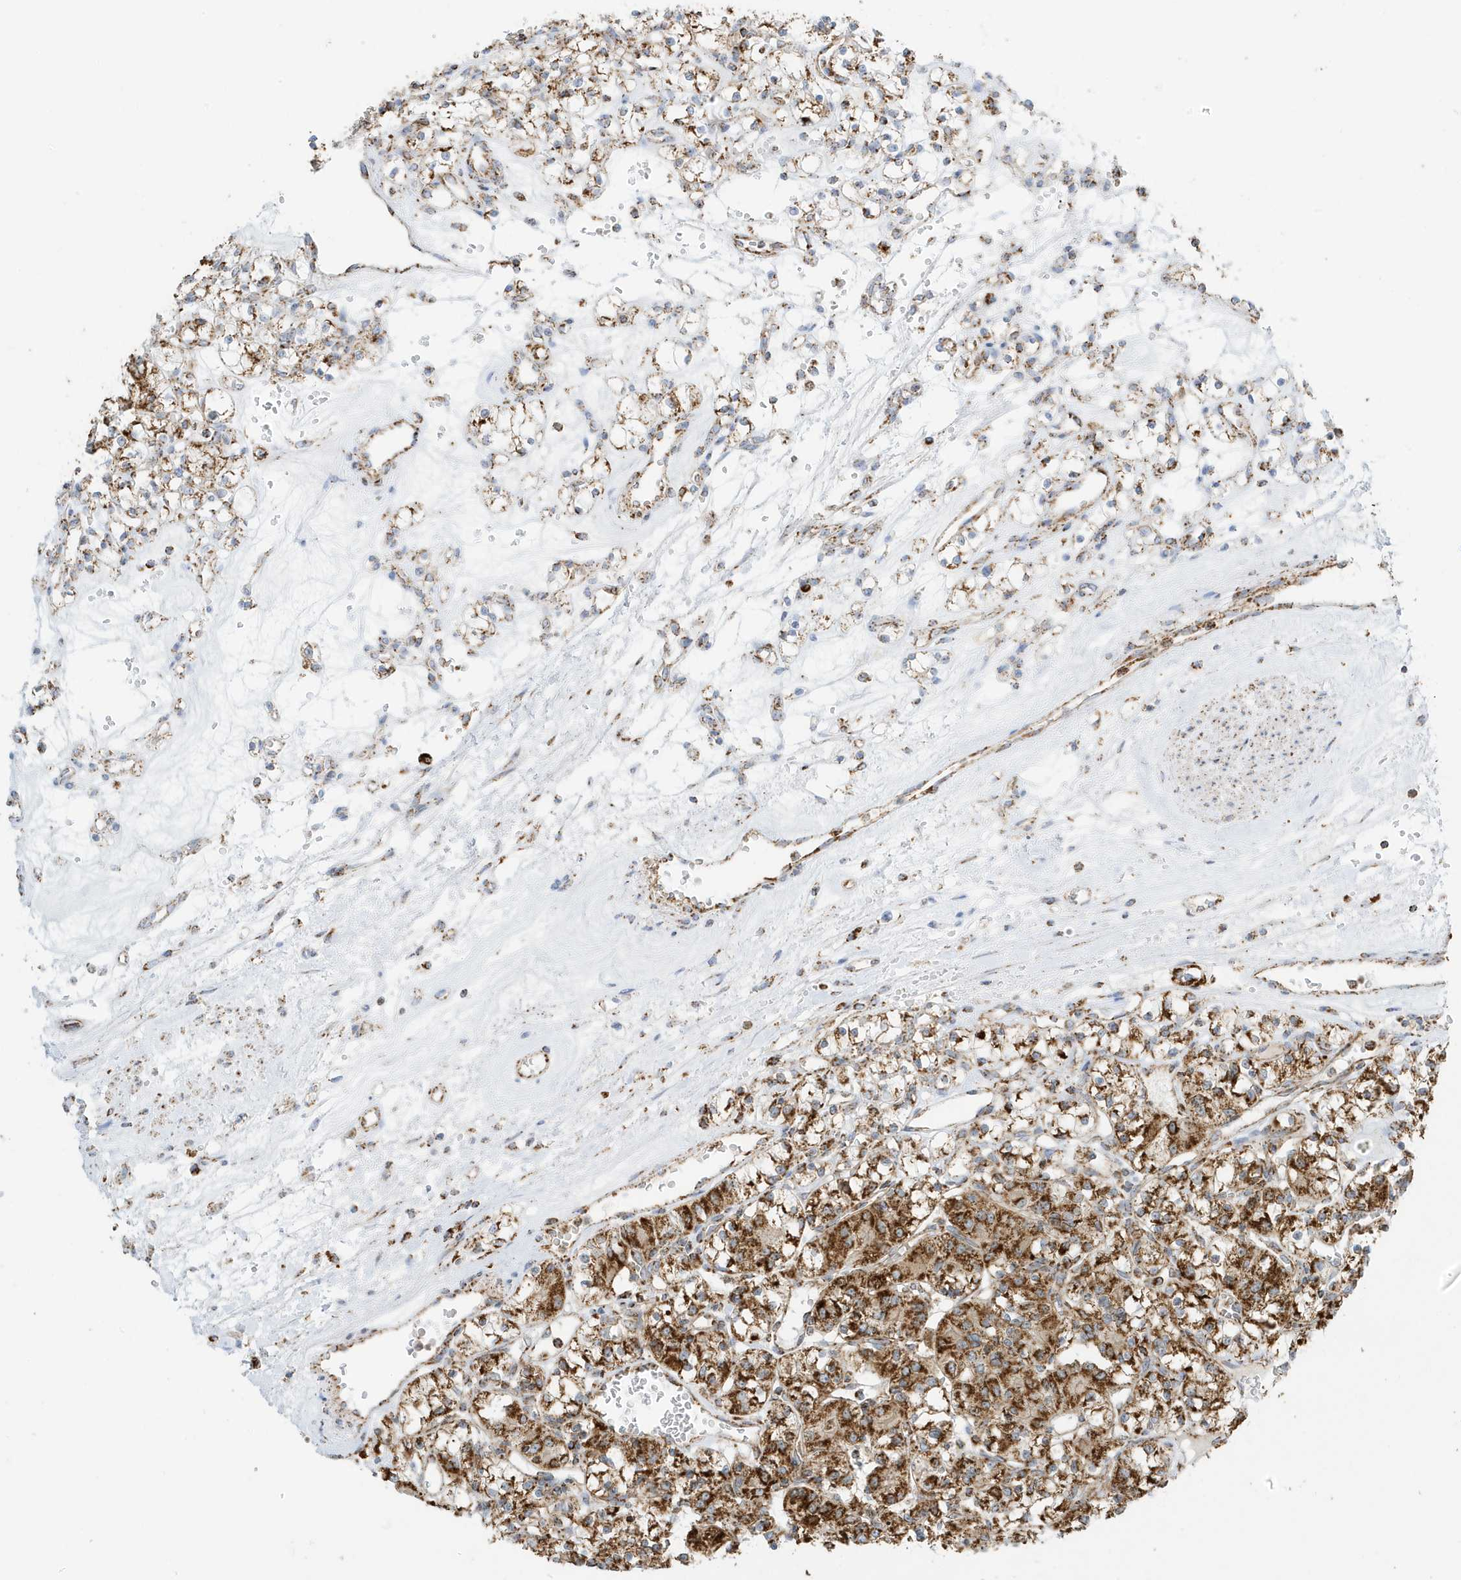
{"staining": {"intensity": "strong", "quantity": ">75%", "location": "cytoplasmic/membranous"}, "tissue": "renal cancer", "cell_type": "Tumor cells", "image_type": "cancer", "snomed": [{"axis": "morphology", "description": "Adenocarcinoma, NOS"}, {"axis": "topography", "description": "Kidney"}], "caption": "Protein analysis of adenocarcinoma (renal) tissue exhibits strong cytoplasmic/membranous positivity in about >75% of tumor cells.", "gene": "ATP5ME", "patient": {"sex": "female", "age": 59}}